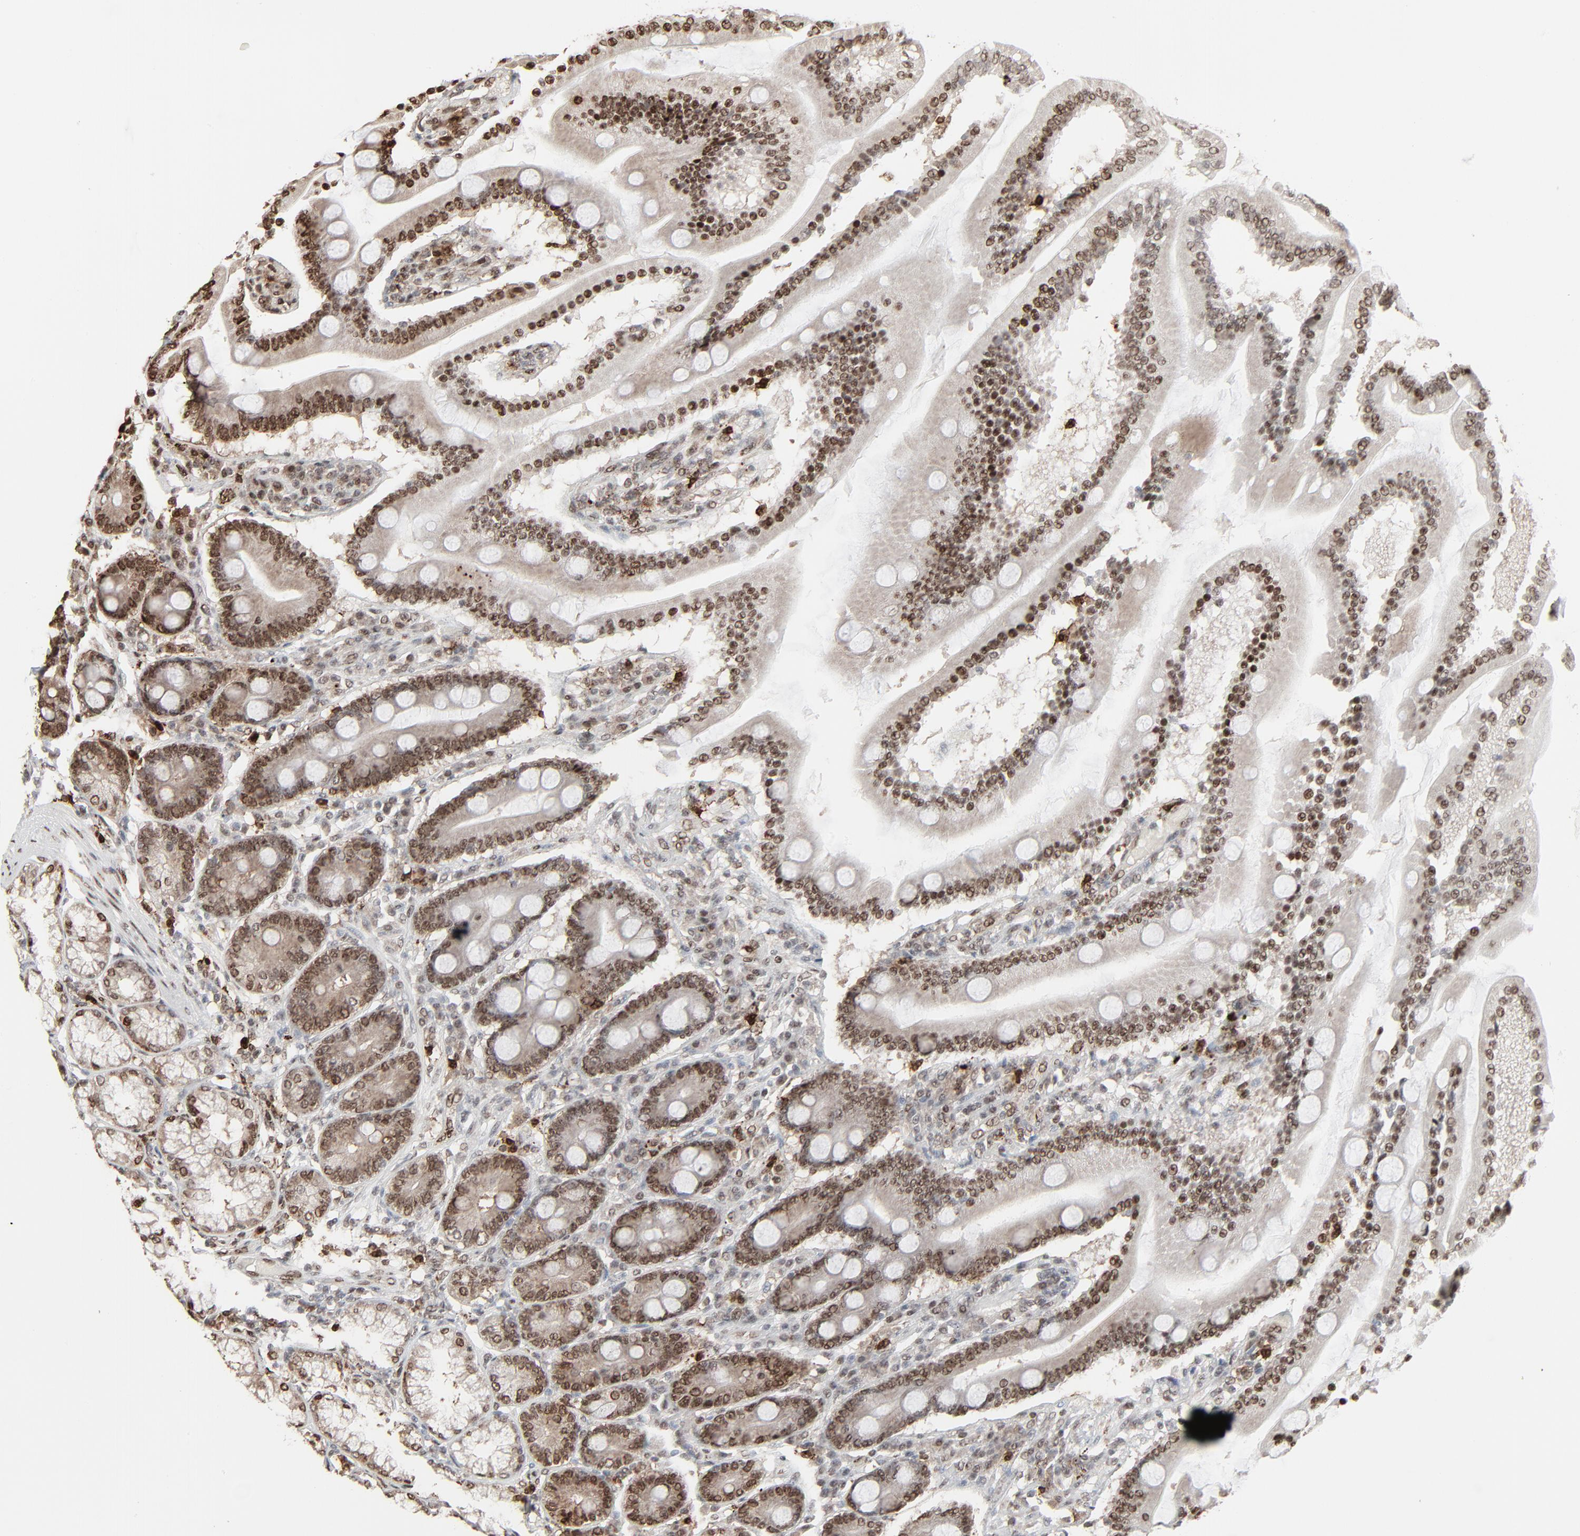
{"staining": {"intensity": "strong", "quantity": ">75%", "location": "cytoplasmic/membranous,nuclear"}, "tissue": "duodenum", "cell_type": "Glandular cells", "image_type": "normal", "snomed": [{"axis": "morphology", "description": "Normal tissue, NOS"}, {"axis": "topography", "description": "Duodenum"}], "caption": "Duodenum stained with immunohistochemistry (IHC) demonstrates strong cytoplasmic/membranous,nuclear staining in approximately >75% of glandular cells.", "gene": "MEIS2", "patient": {"sex": "female", "age": 64}}